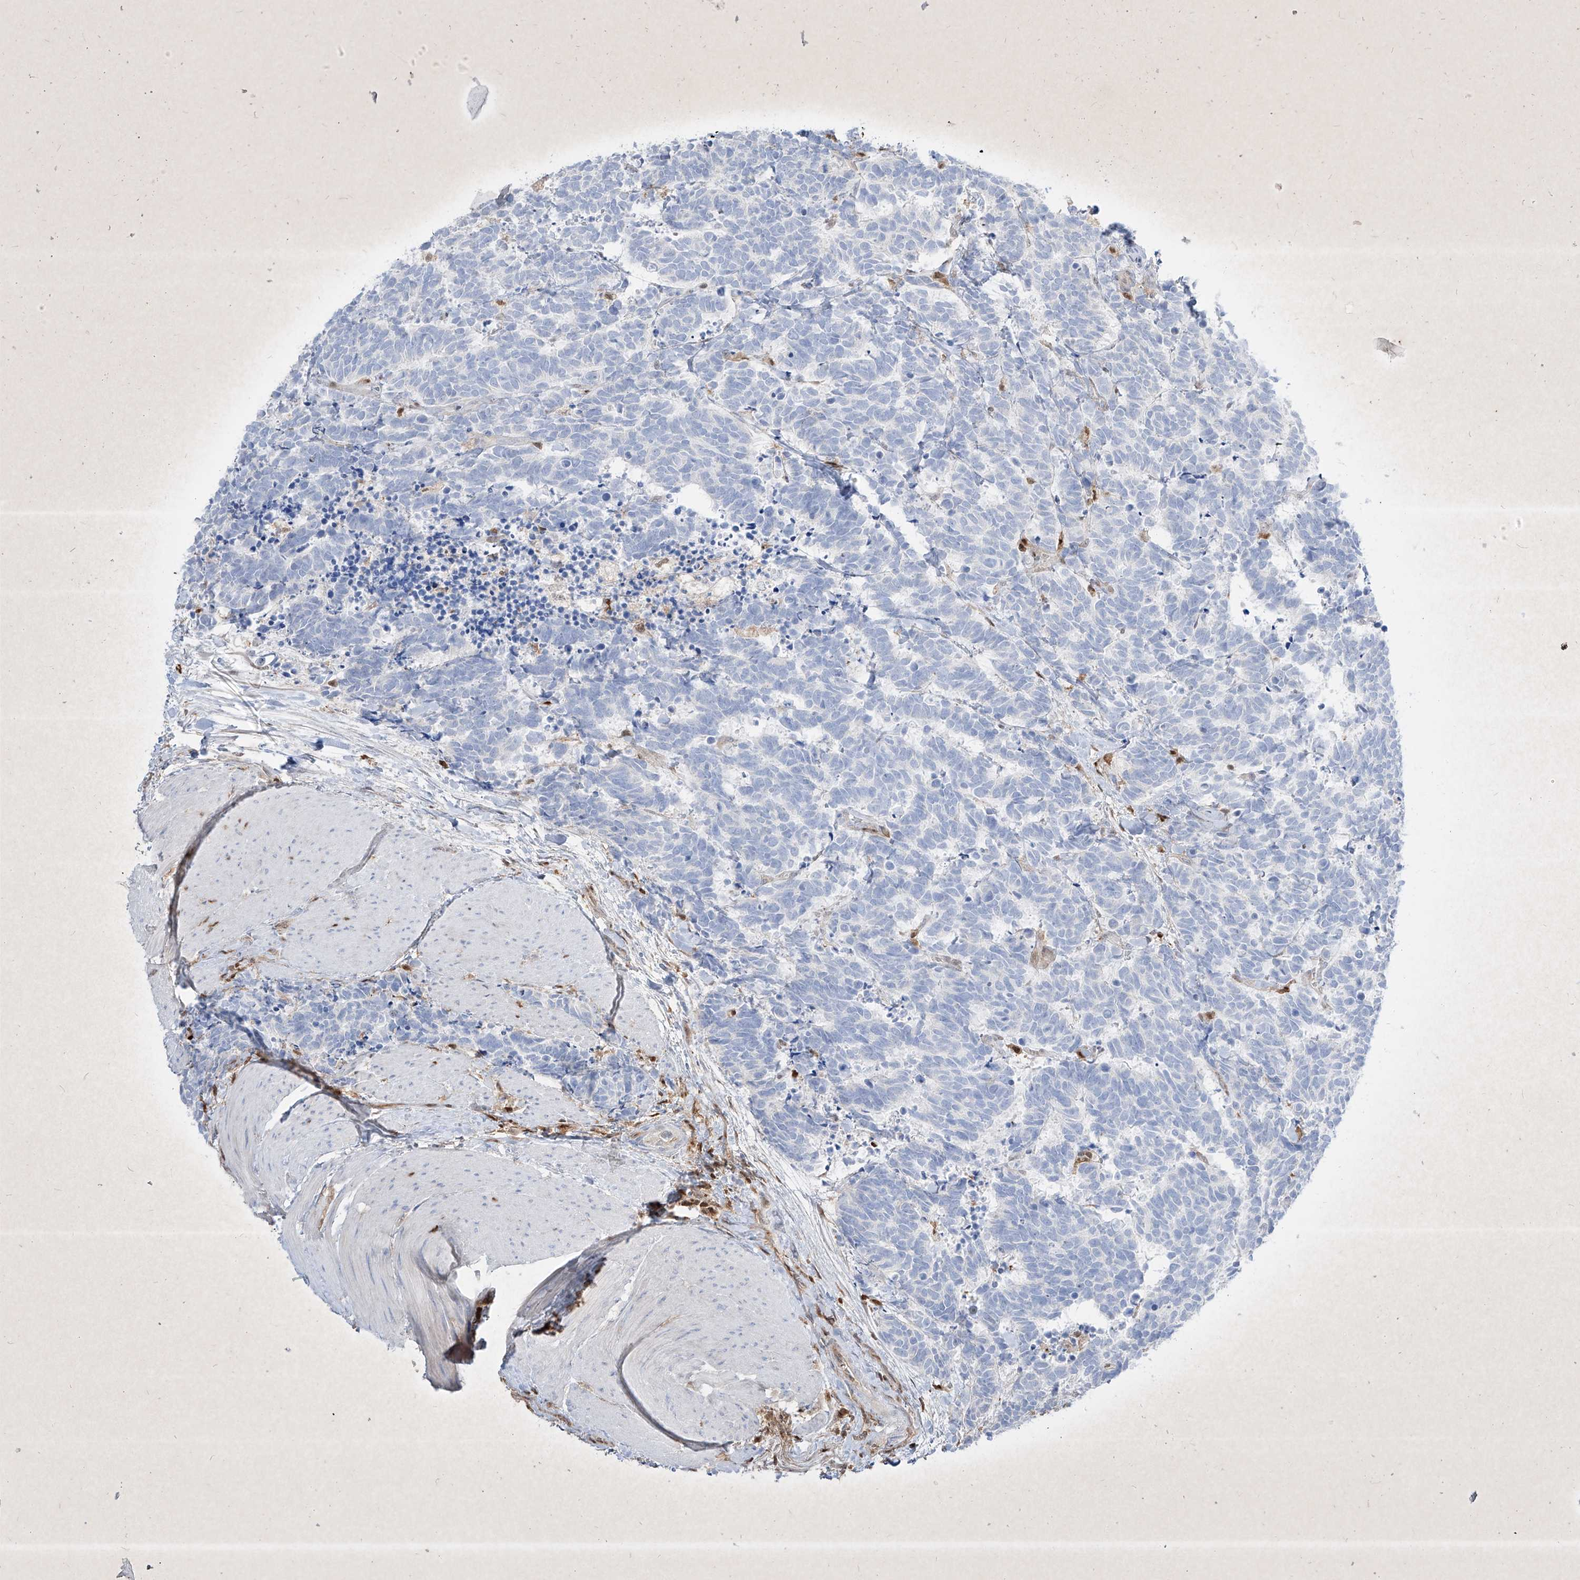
{"staining": {"intensity": "negative", "quantity": "none", "location": "none"}, "tissue": "carcinoid", "cell_type": "Tumor cells", "image_type": "cancer", "snomed": [{"axis": "morphology", "description": "Carcinoma, NOS"}, {"axis": "morphology", "description": "Carcinoid, malignant, NOS"}, {"axis": "topography", "description": "Urinary bladder"}], "caption": "A micrograph of human carcinoid (malignant) is negative for staining in tumor cells.", "gene": "PSMB10", "patient": {"sex": "male", "age": 57}}